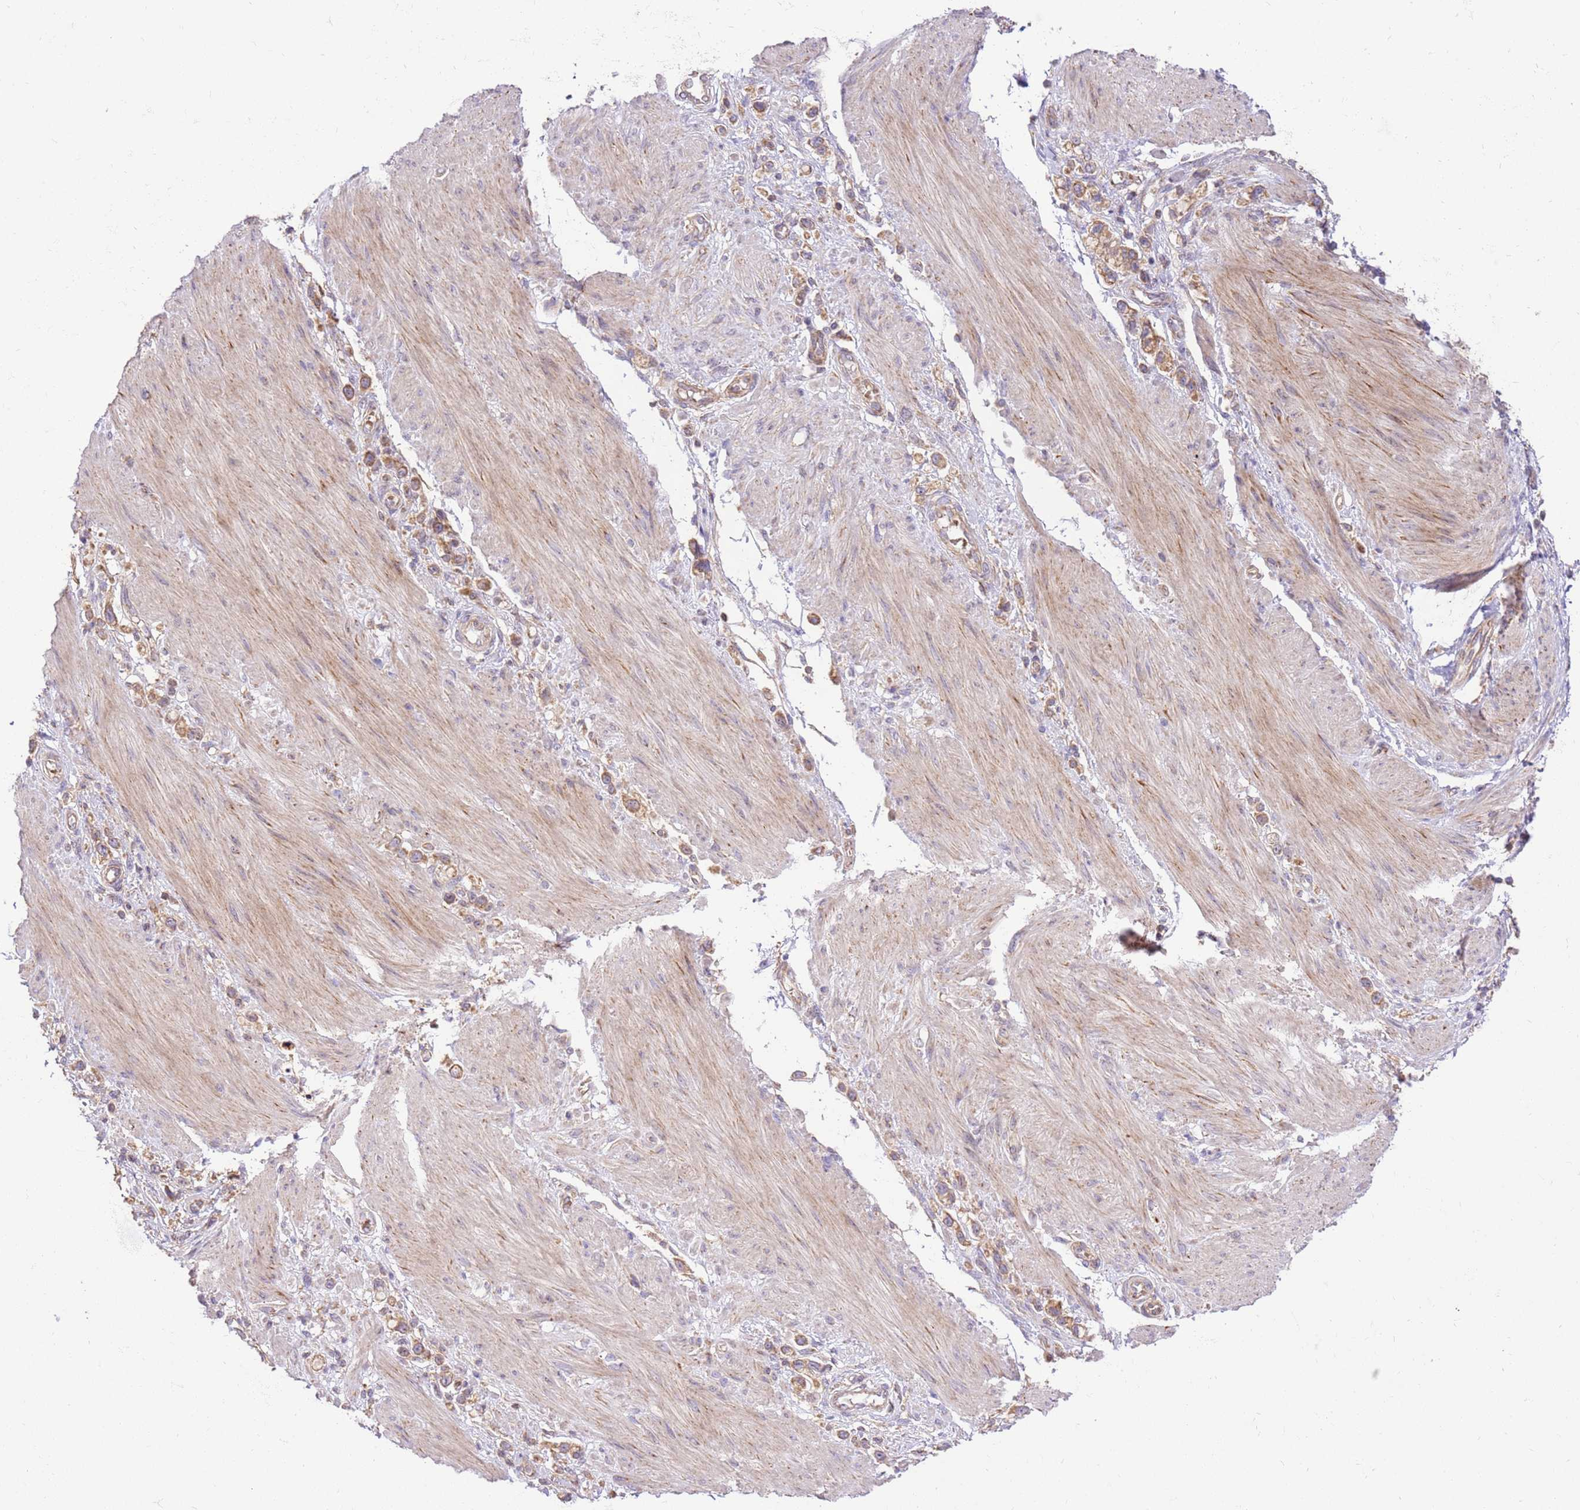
{"staining": {"intensity": "moderate", "quantity": ">75%", "location": "cytoplasmic/membranous"}, "tissue": "stomach cancer", "cell_type": "Tumor cells", "image_type": "cancer", "snomed": [{"axis": "morphology", "description": "Adenocarcinoma, NOS"}, {"axis": "topography", "description": "Stomach"}], "caption": "IHC histopathology image of neoplastic tissue: stomach cancer (adenocarcinoma) stained using IHC shows medium levels of moderate protein expression localized specifically in the cytoplasmic/membranous of tumor cells, appearing as a cytoplasmic/membranous brown color.", "gene": "SPATA2L", "patient": {"sex": "female", "age": 65}}